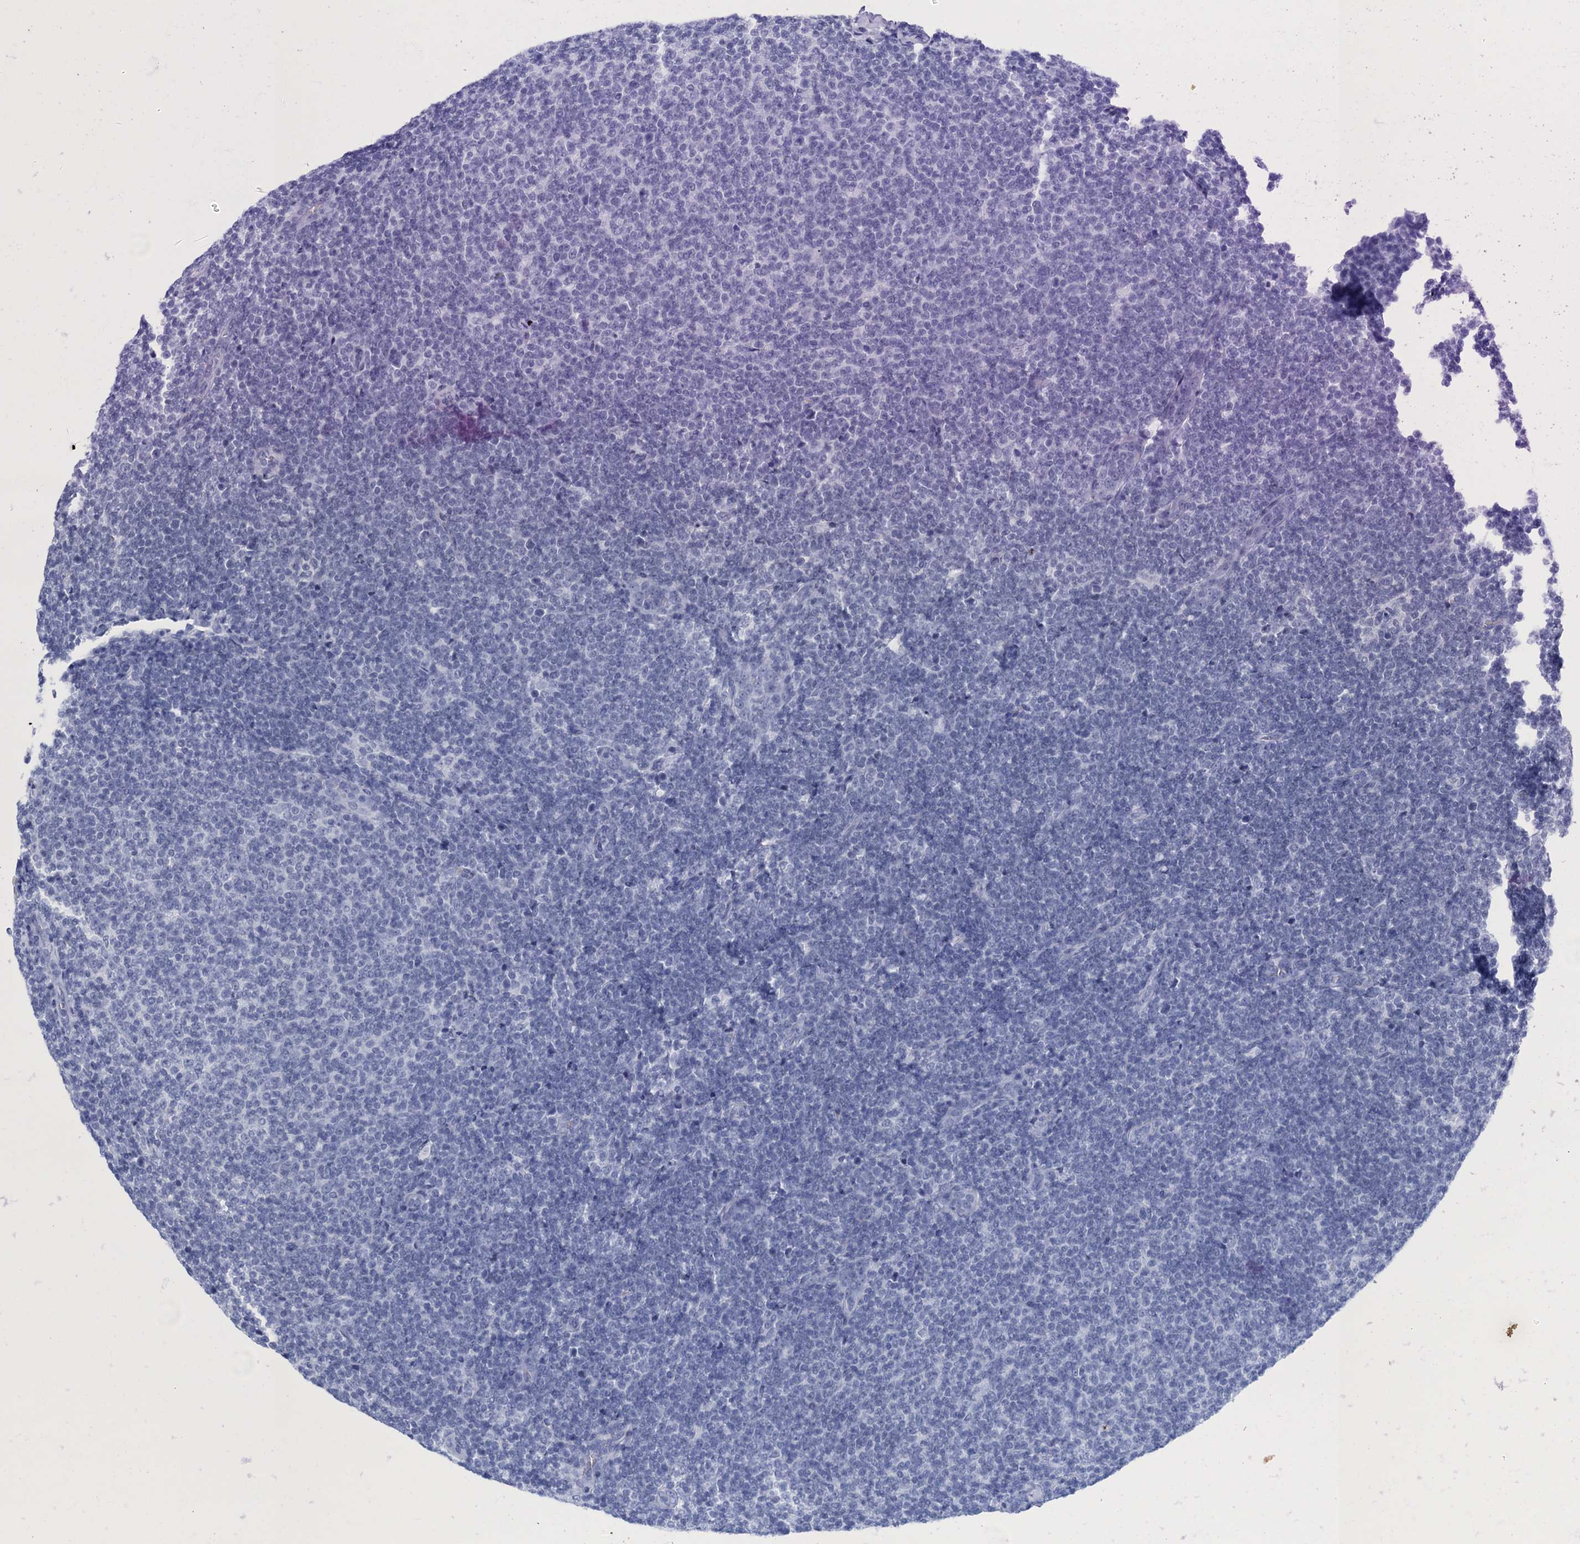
{"staining": {"intensity": "negative", "quantity": "none", "location": "none"}, "tissue": "lymphoma", "cell_type": "Tumor cells", "image_type": "cancer", "snomed": [{"axis": "morphology", "description": "Malignant lymphoma, non-Hodgkin's type, Low grade"}, {"axis": "topography", "description": "Lymph node"}], "caption": "Protein analysis of low-grade malignant lymphoma, non-Hodgkin's type displays no significant positivity in tumor cells.", "gene": "SCEL", "patient": {"sex": "male", "age": 66}}